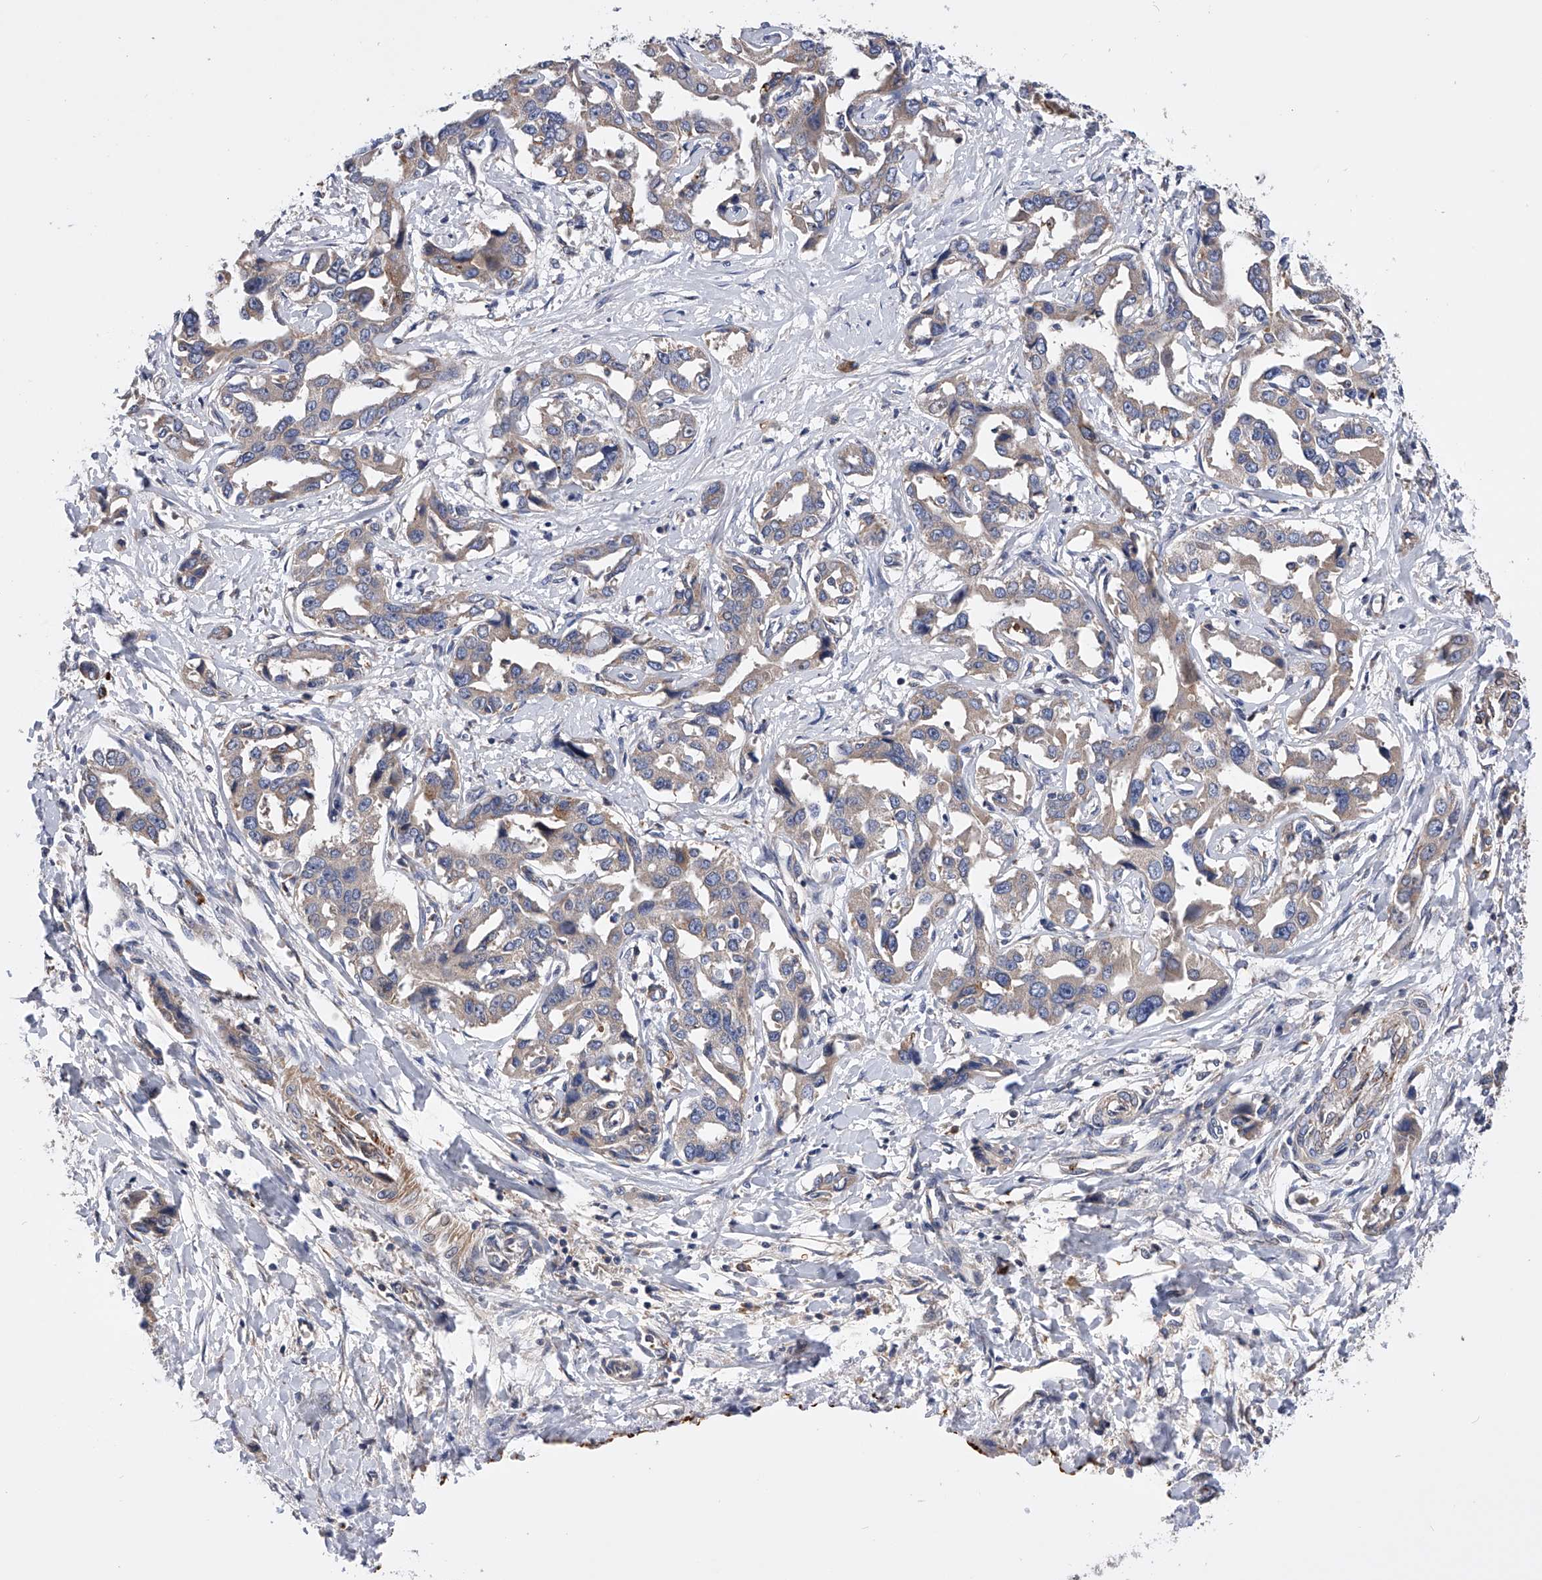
{"staining": {"intensity": "weak", "quantity": ">75%", "location": "cytoplasmic/membranous"}, "tissue": "liver cancer", "cell_type": "Tumor cells", "image_type": "cancer", "snomed": [{"axis": "morphology", "description": "Cholangiocarcinoma"}, {"axis": "topography", "description": "Liver"}], "caption": "Human liver cancer stained with a protein marker reveals weak staining in tumor cells.", "gene": "SPOCK1", "patient": {"sex": "male", "age": 59}}